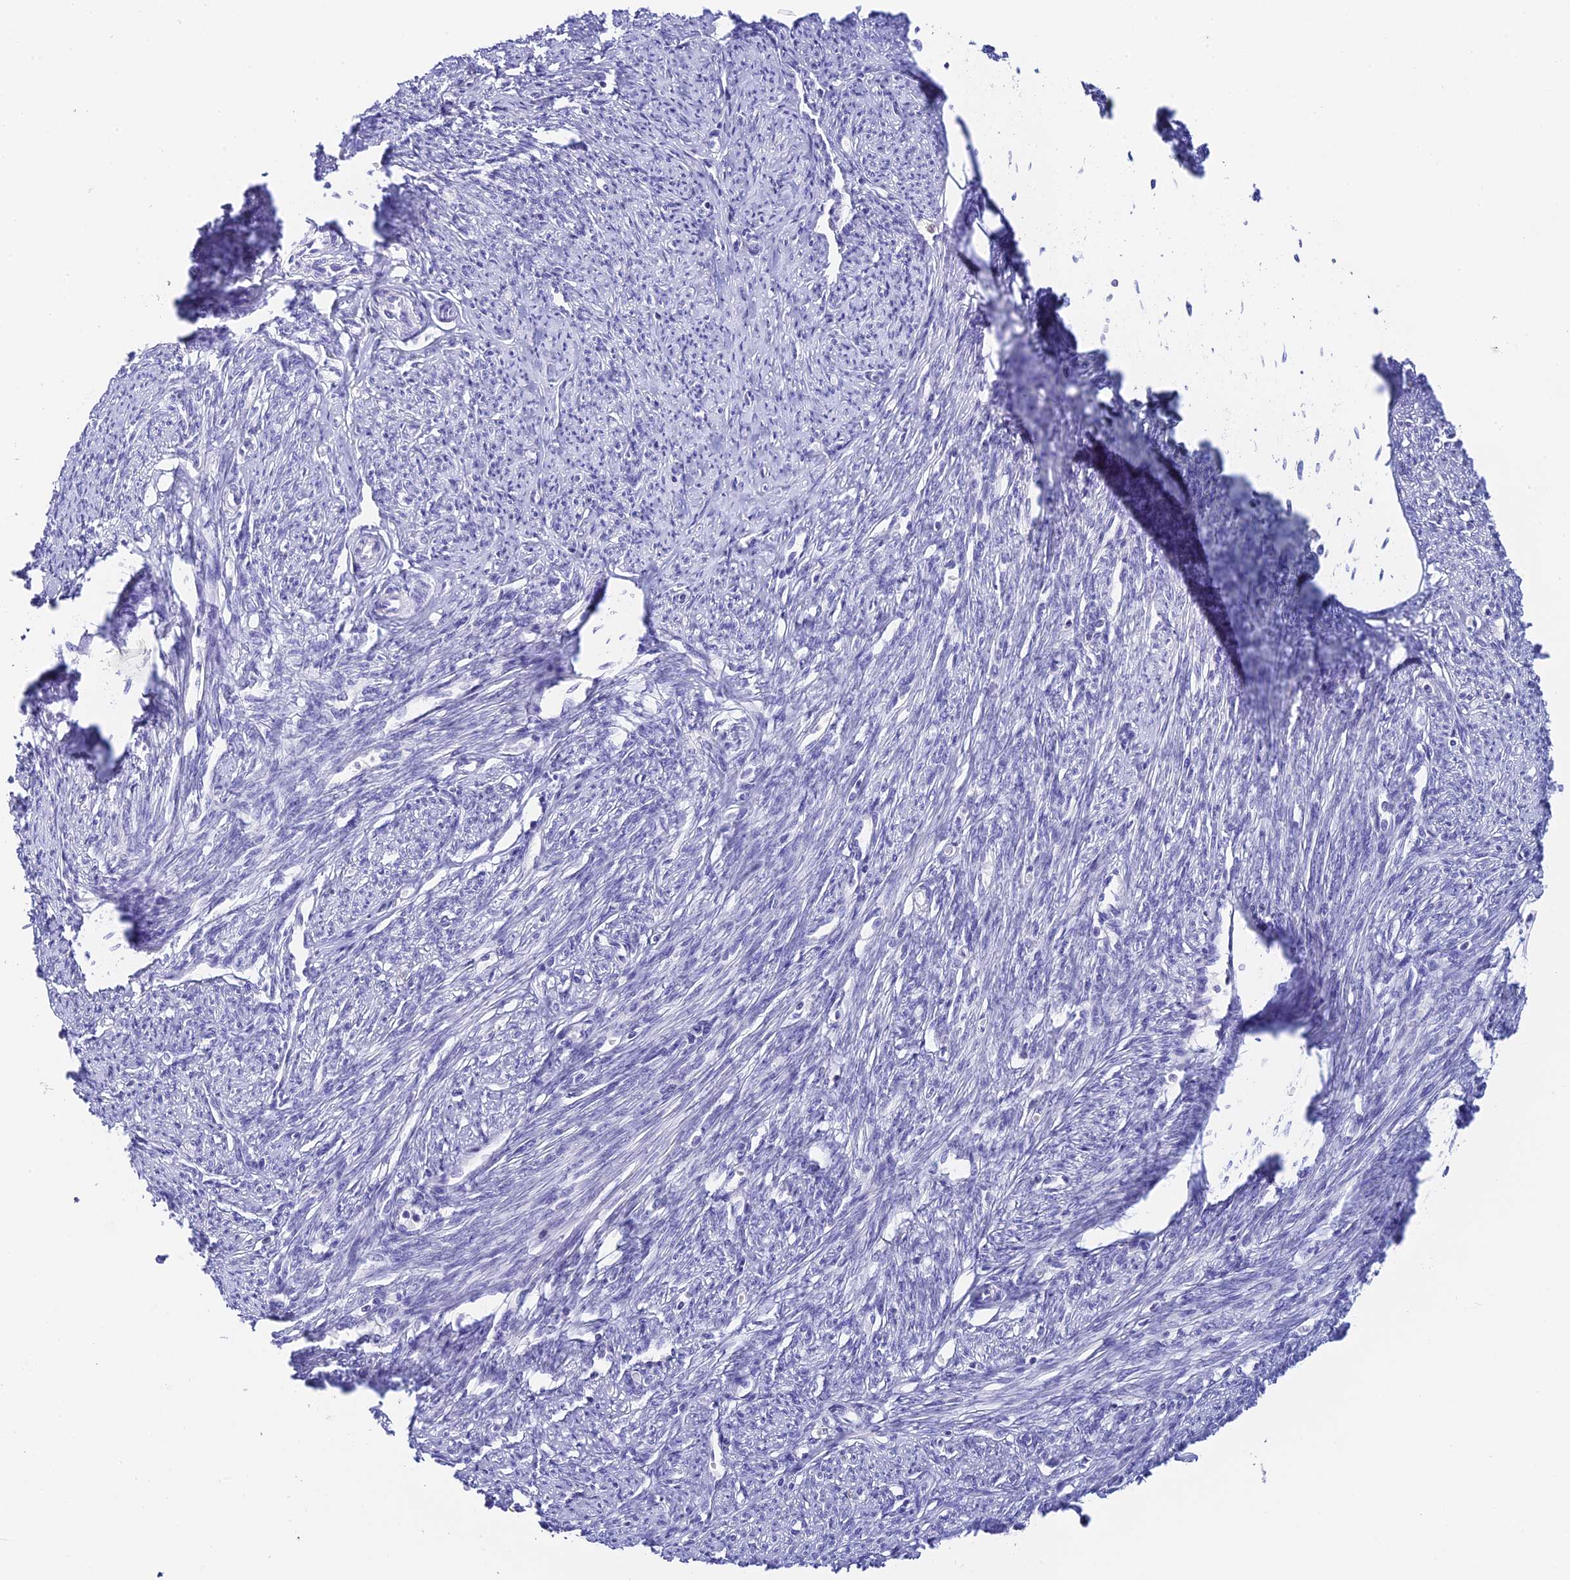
{"staining": {"intensity": "negative", "quantity": "none", "location": "none"}, "tissue": "smooth muscle", "cell_type": "Smooth muscle cells", "image_type": "normal", "snomed": [{"axis": "morphology", "description": "Normal tissue, NOS"}, {"axis": "topography", "description": "Smooth muscle"}, {"axis": "topography", "description": "Uterus"}], "caption": "Human smooth muscle stained for a protein using immunohistochemistry (IHC) displays no staining in smooth muscle cells.", "gene": "C12orf29", "patient": {"sex": "female", "age": 59}}